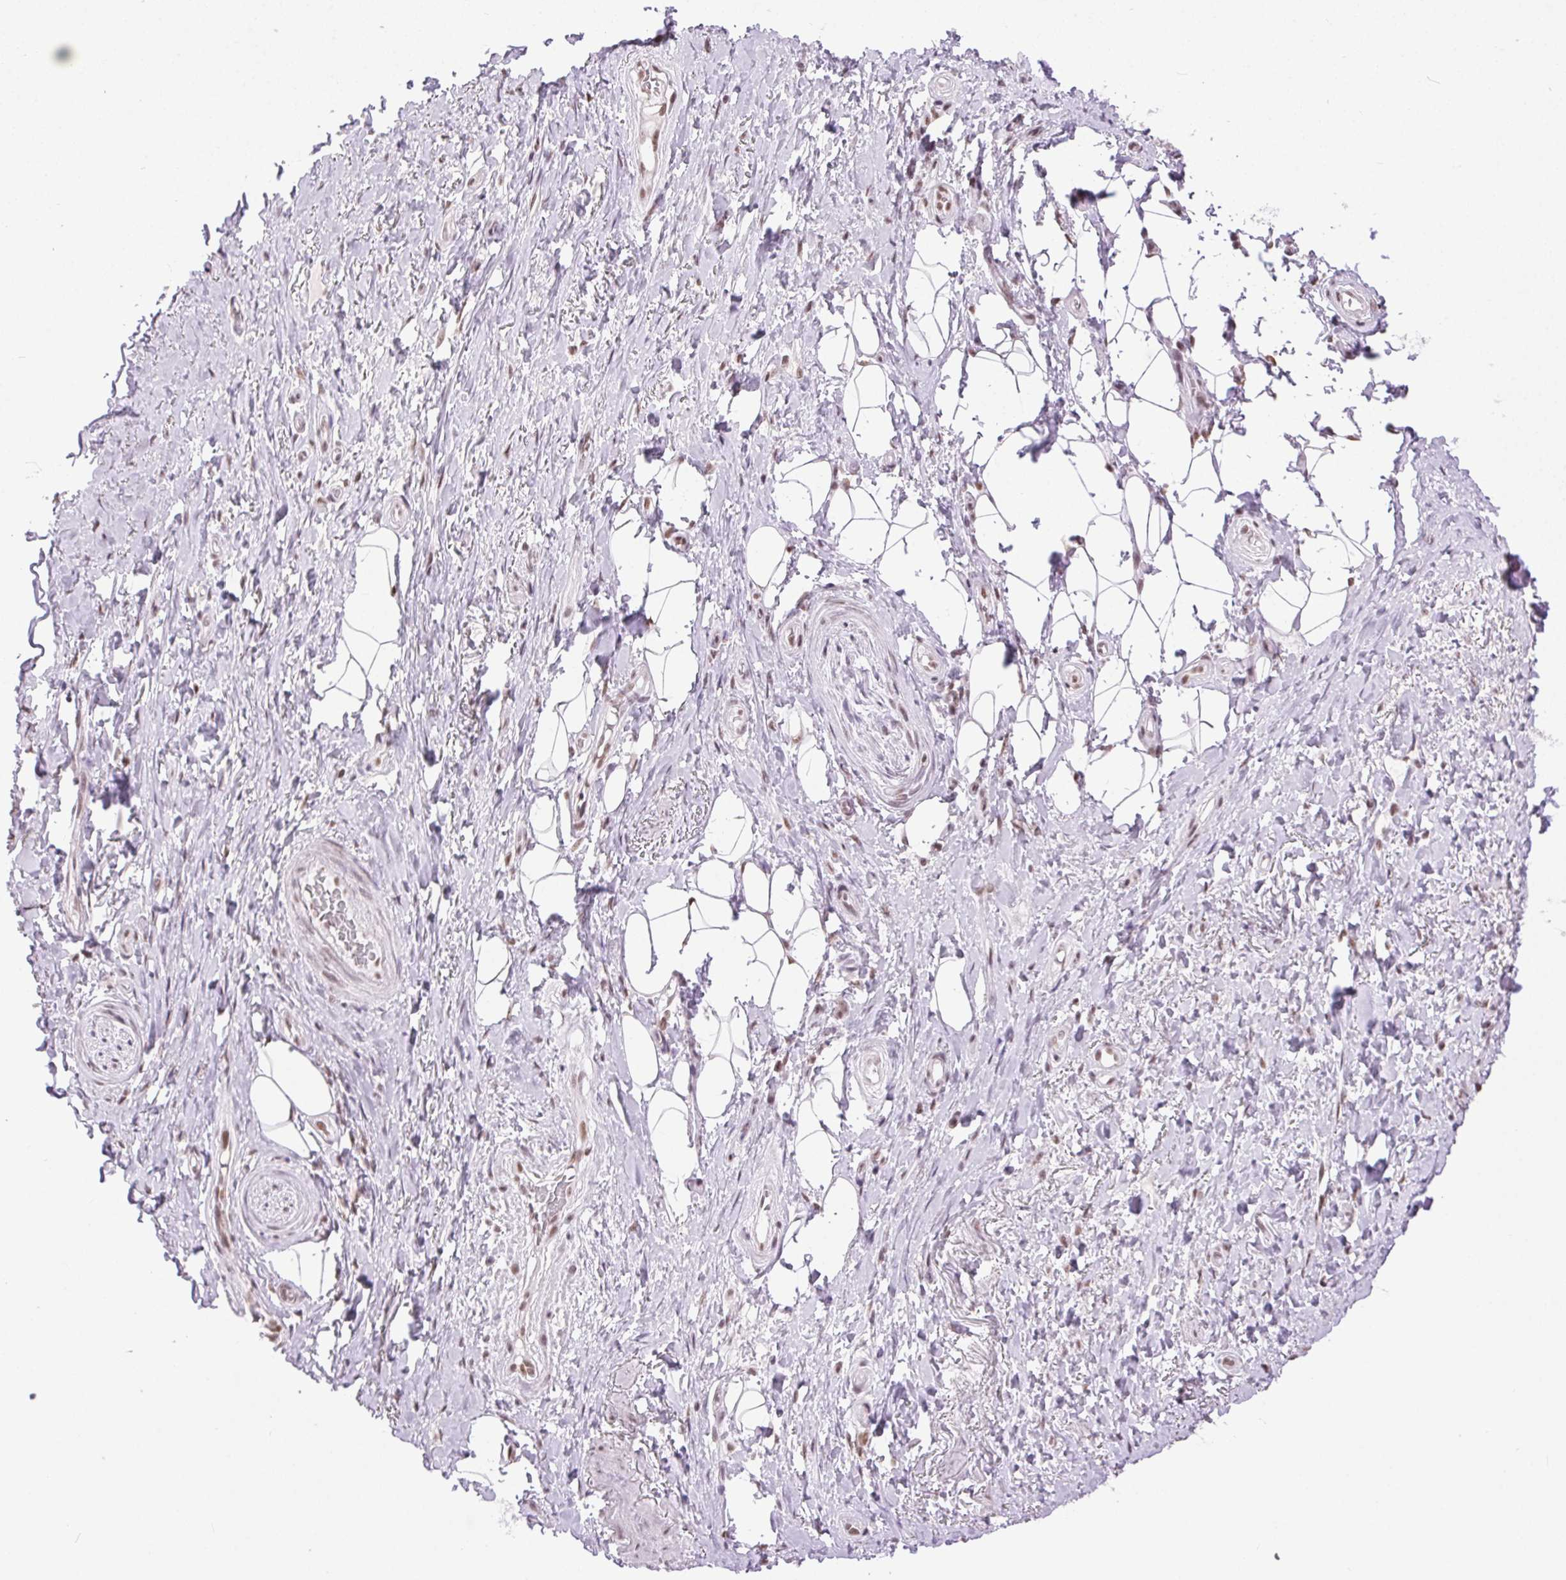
{"staining": {"intensity": "negative", "quantity": "none", "location": "none"}, "tissue": "adipose tissue", "cell_type": "Adipocytes", "image_type": "normal", "snomed": [{"axis": "morphology", "description": "Normal tissue, NOS"}, {"axis": "topography", "description": "Anal"}, {"axis": "topography", "description": "Peripheral nerve tissue"}], "caption": "High power microscopy photomicrograph of an immunohistochemistry (IHC) histopathology image of unremarkable adipose tissue, revealing no significant positivity in adipocytes. (DAB (3,3'-diaminobenzidine) immunohistochemistry, high magnification).", "gene": "TRA2B", "patient": {"sex": "male", "age": 53}}